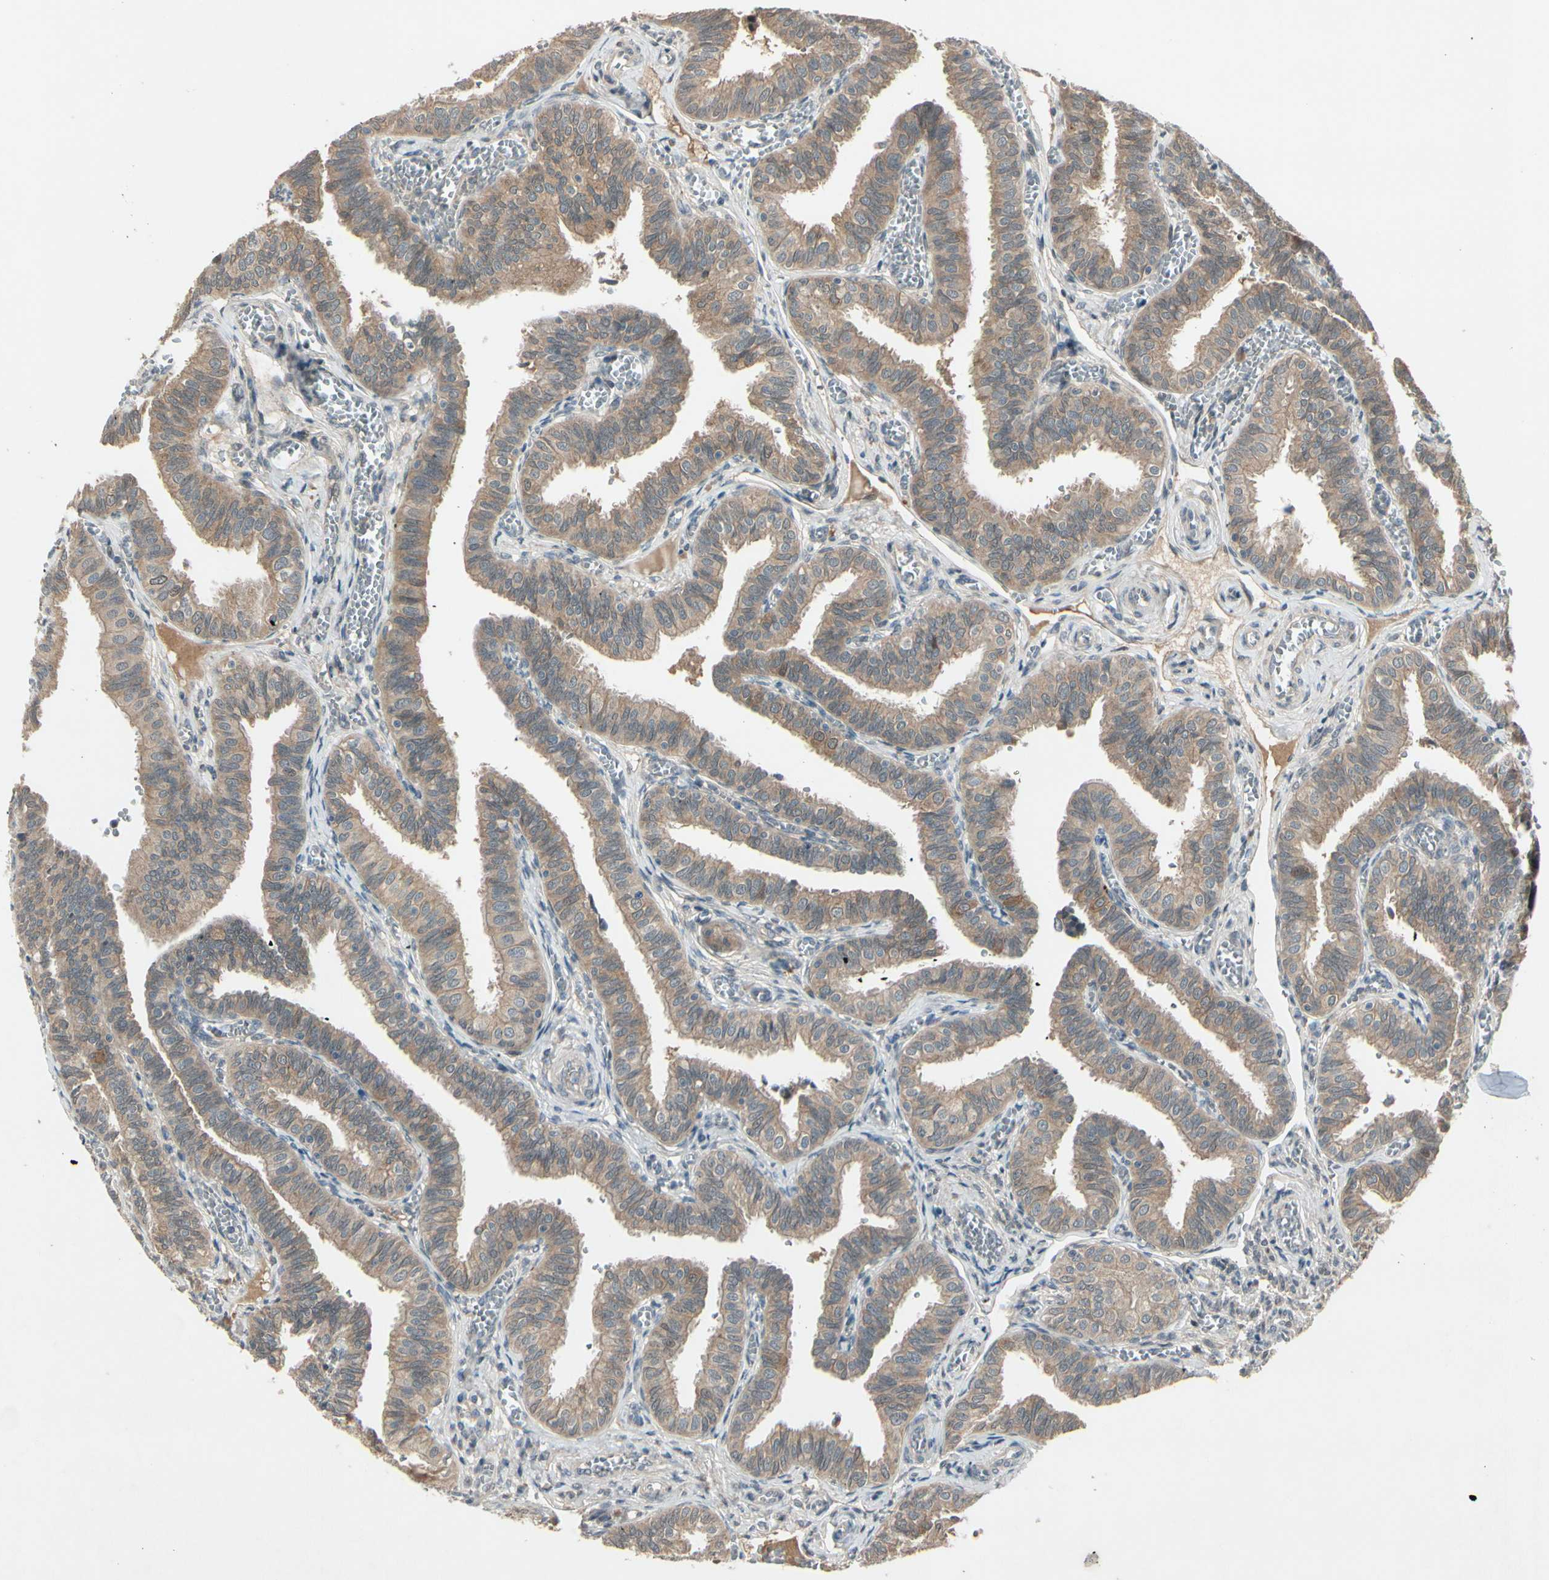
{"staining": {"intensity": "moderate", "quantity": ">75%", "location": "cytoplasmic/membranous"}, "tissue": "fallopian tube", "cell_type": "Glandular cells", "image_type": "normal", "snomed": [{"axis": "morphology", "description": "Normal tissue, NOS"}, {"axis": "topography", "description": "Fallopian tube"}], "caption": "Approximately >75% of glandular cells in unremarkable human fallopian tube reveal moderate cytoplasmic/membranous protein positivity as visualized by brown immunohistochemical staining.", "gene": "FHDC1", "patient": {"sex": "female", "age": 46}}